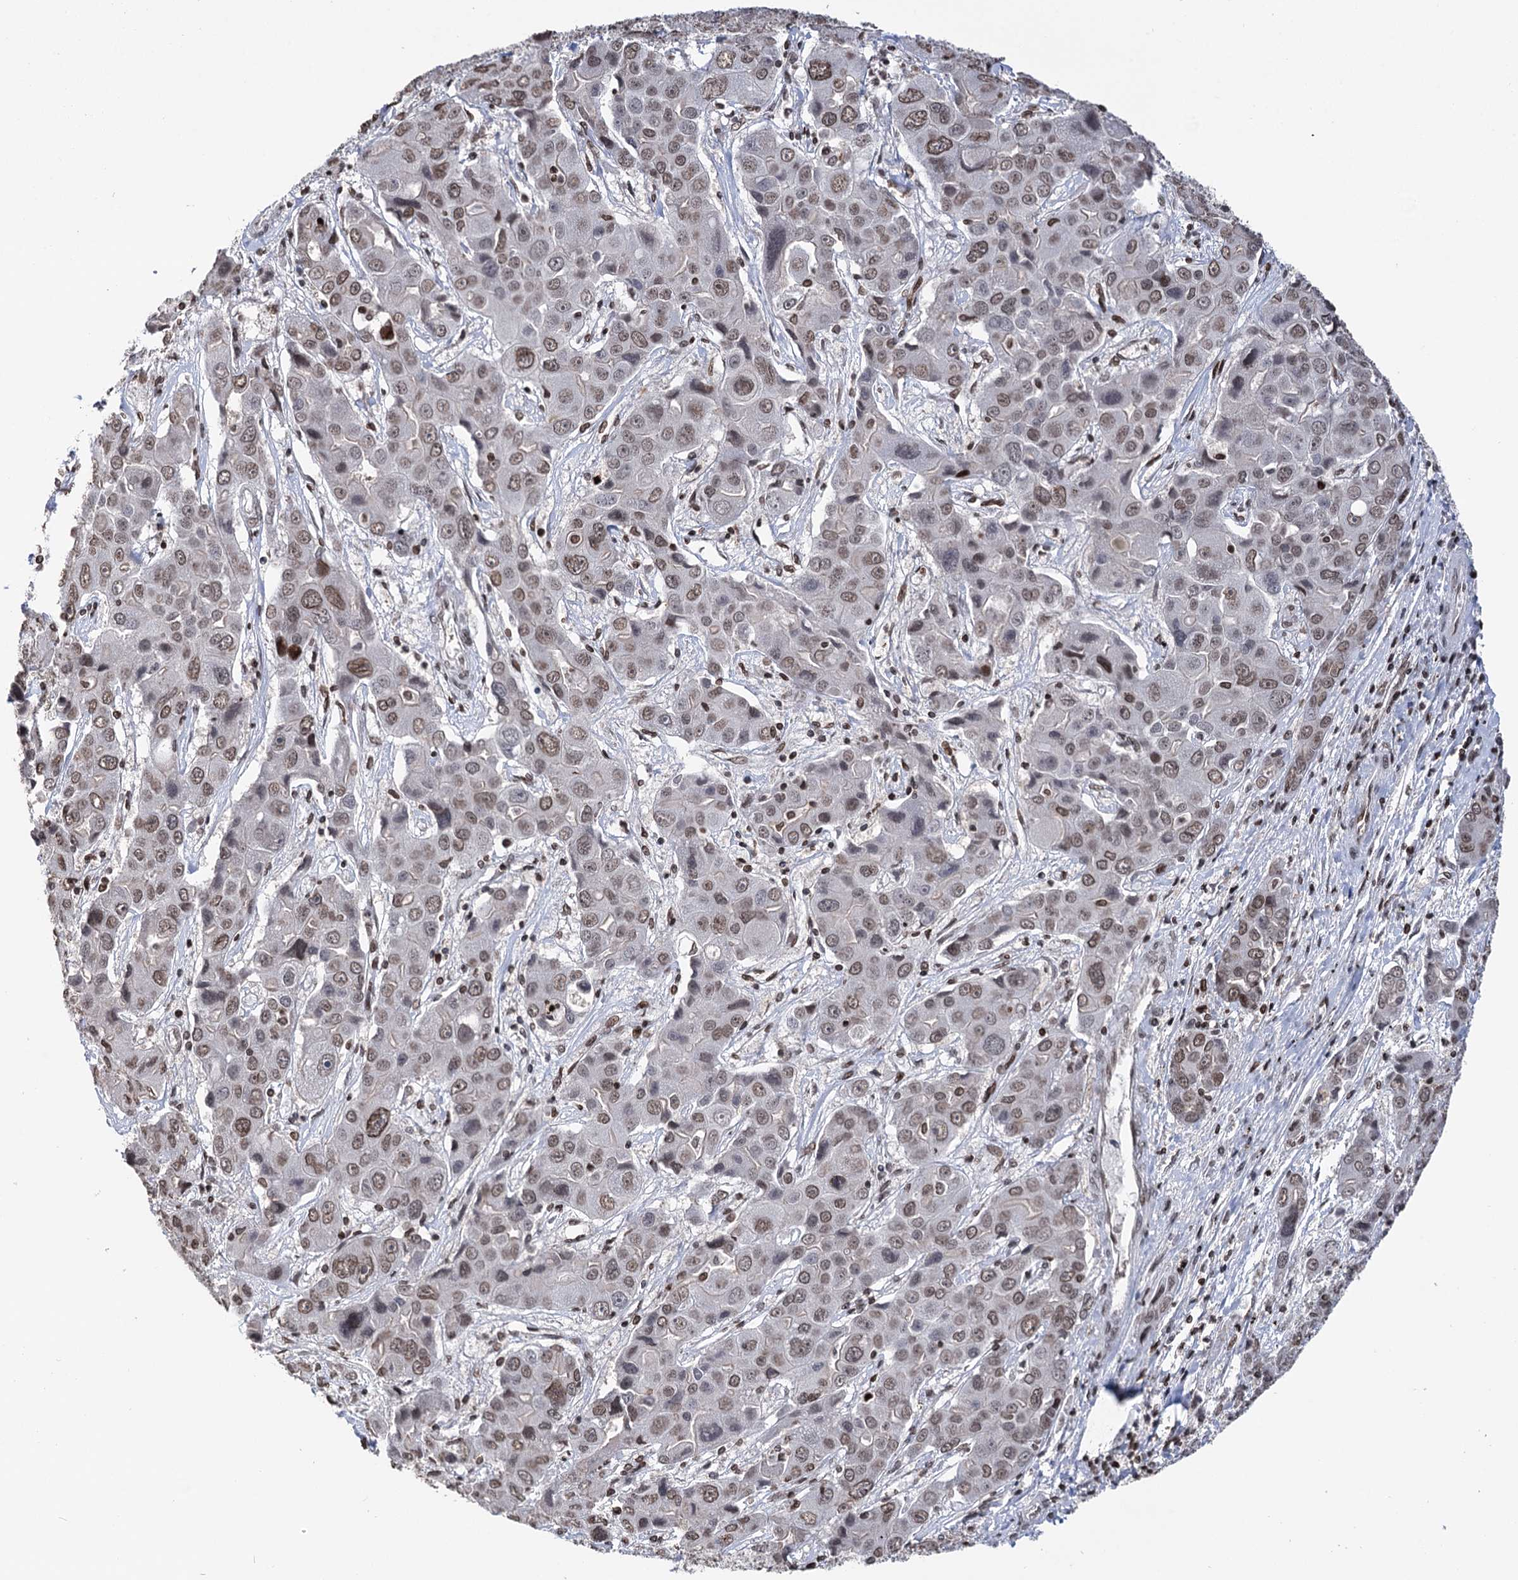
{"staining": {"intensity": "moderate", "quantity": ">75%", "location": "nuclear"}, "tissue": "liver cancer", "cell_type": "Tumor cells", "image_type": "cancer", "snomed": [{"axis": "morphology", "description": "Cholangiocarcinoma"}, {"axis": "topography", "description": "Liver"}], "caption": "A photomicrograph of liver cancer stained for a protein exhibits moderate nuclear brown staining in tumor cells.", "gene": "CCDC77", "patient": {"sex": "male", "age": 67}}